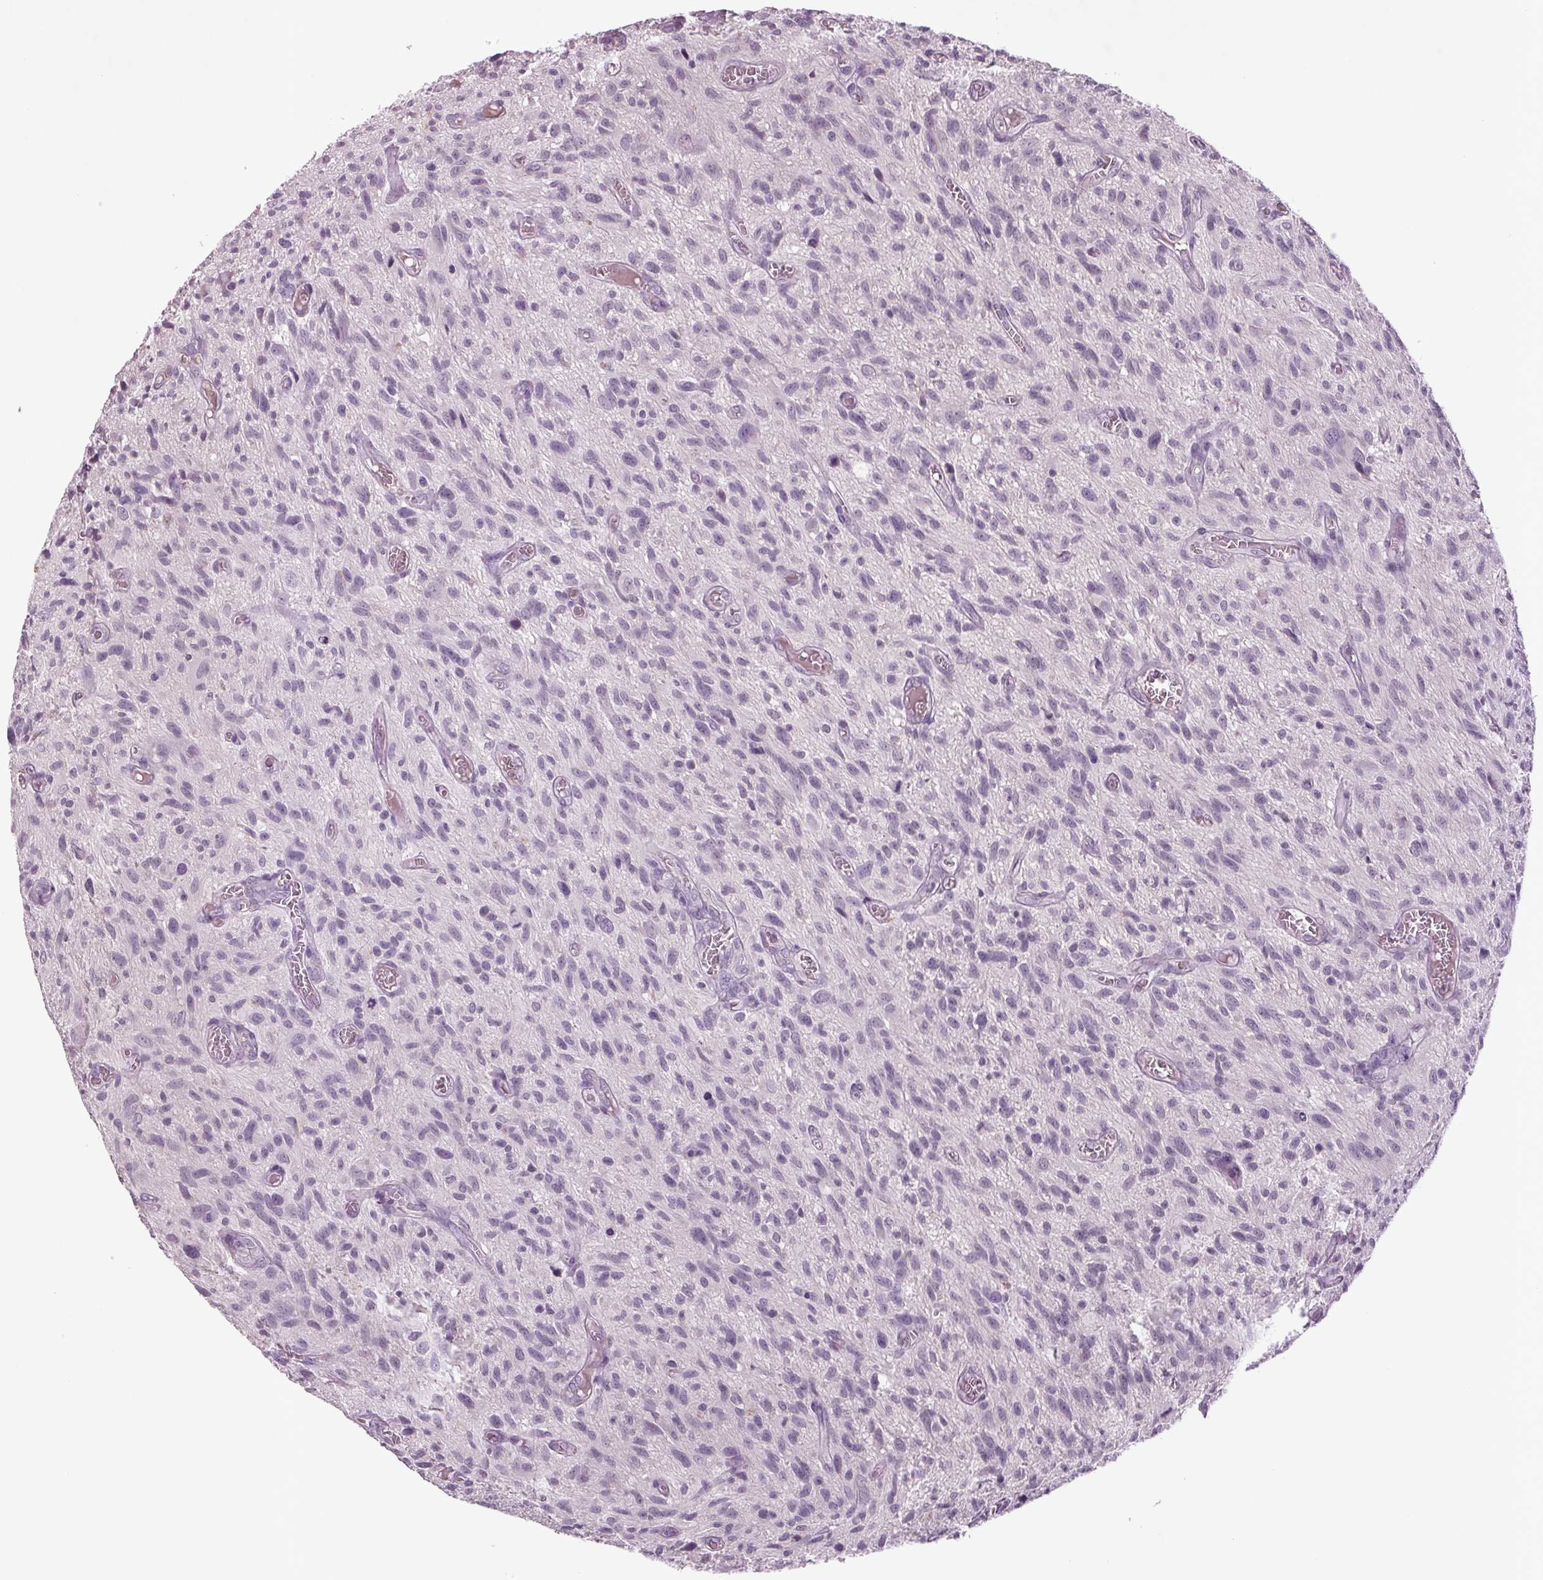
{"staining": {"intensity": "negative", "quantity": "none", "location": "none"}, "tissue": "glioma", "cell_type": "Tumor cells", "image_type": "cancer", "snomed": [{"axis": "morphology", "description": "Glioma, malignant, High grade"}, {"axis": "topography", "description": "Brain"}], "caption": "Tumor cells are negative for protein expression in human glioma.", "gene": "BHLHE22", "patient": {"sex": "male", "age": 75}}